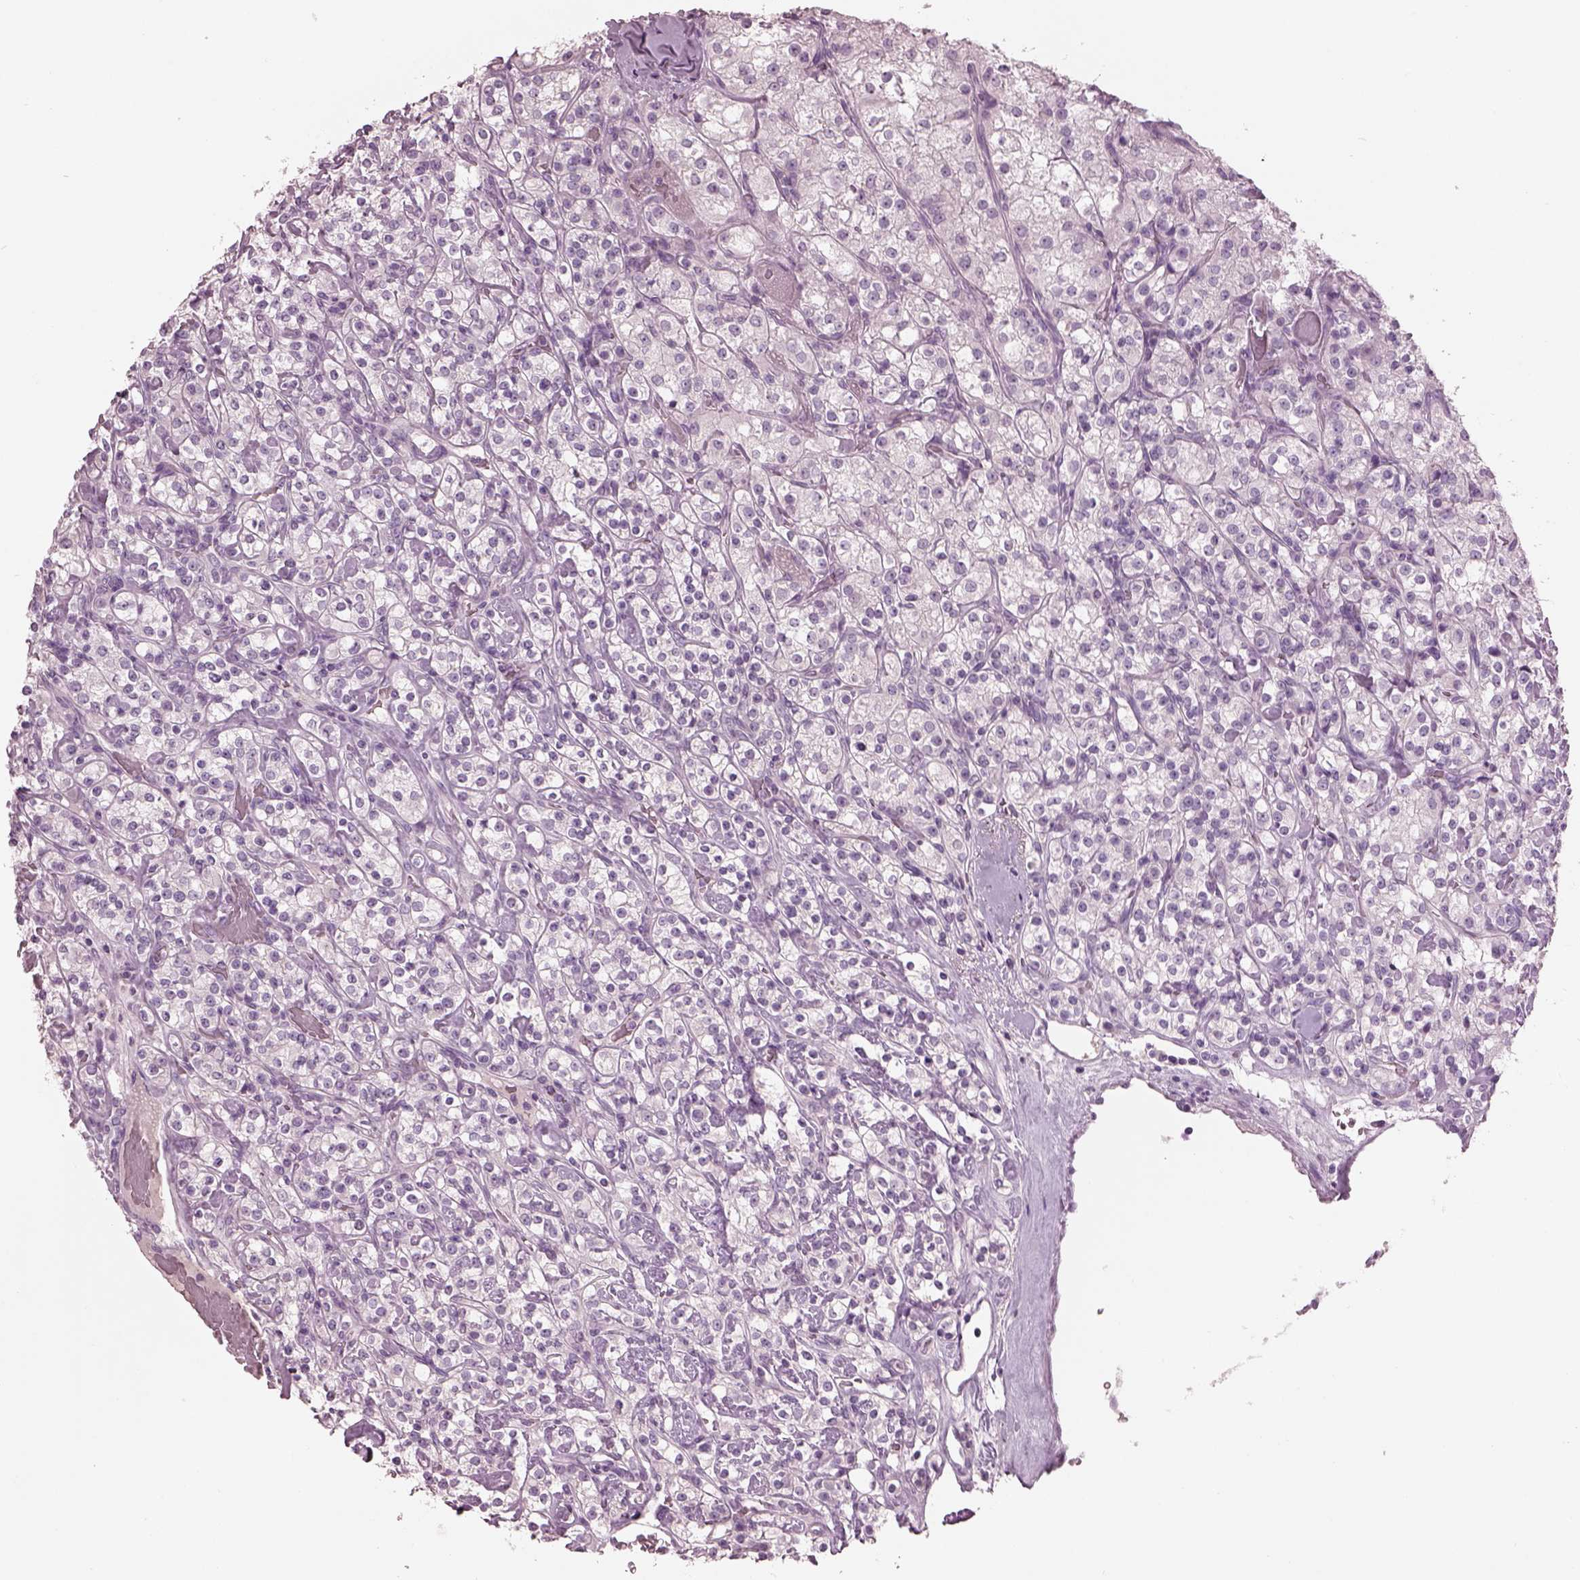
{"staining": {"intensity": "negative", "quantity": "none", "location": "none"}, "tissue": "renal cancer", "cell_type": "Tumor cells", "image_type": "cancer", "snomed": [{"axis": "morphology", "description": "Adenocarcinoma, NOS"}, {"axis": "topography", "description": "Kidney"}], "caption": "A histopathology image of renal cancer (adenocarcinoma) stained for a protein shows no brown staining in tumor cells.", "gene": "PACRG", "patient": {"sex": "male", "age": 77}}